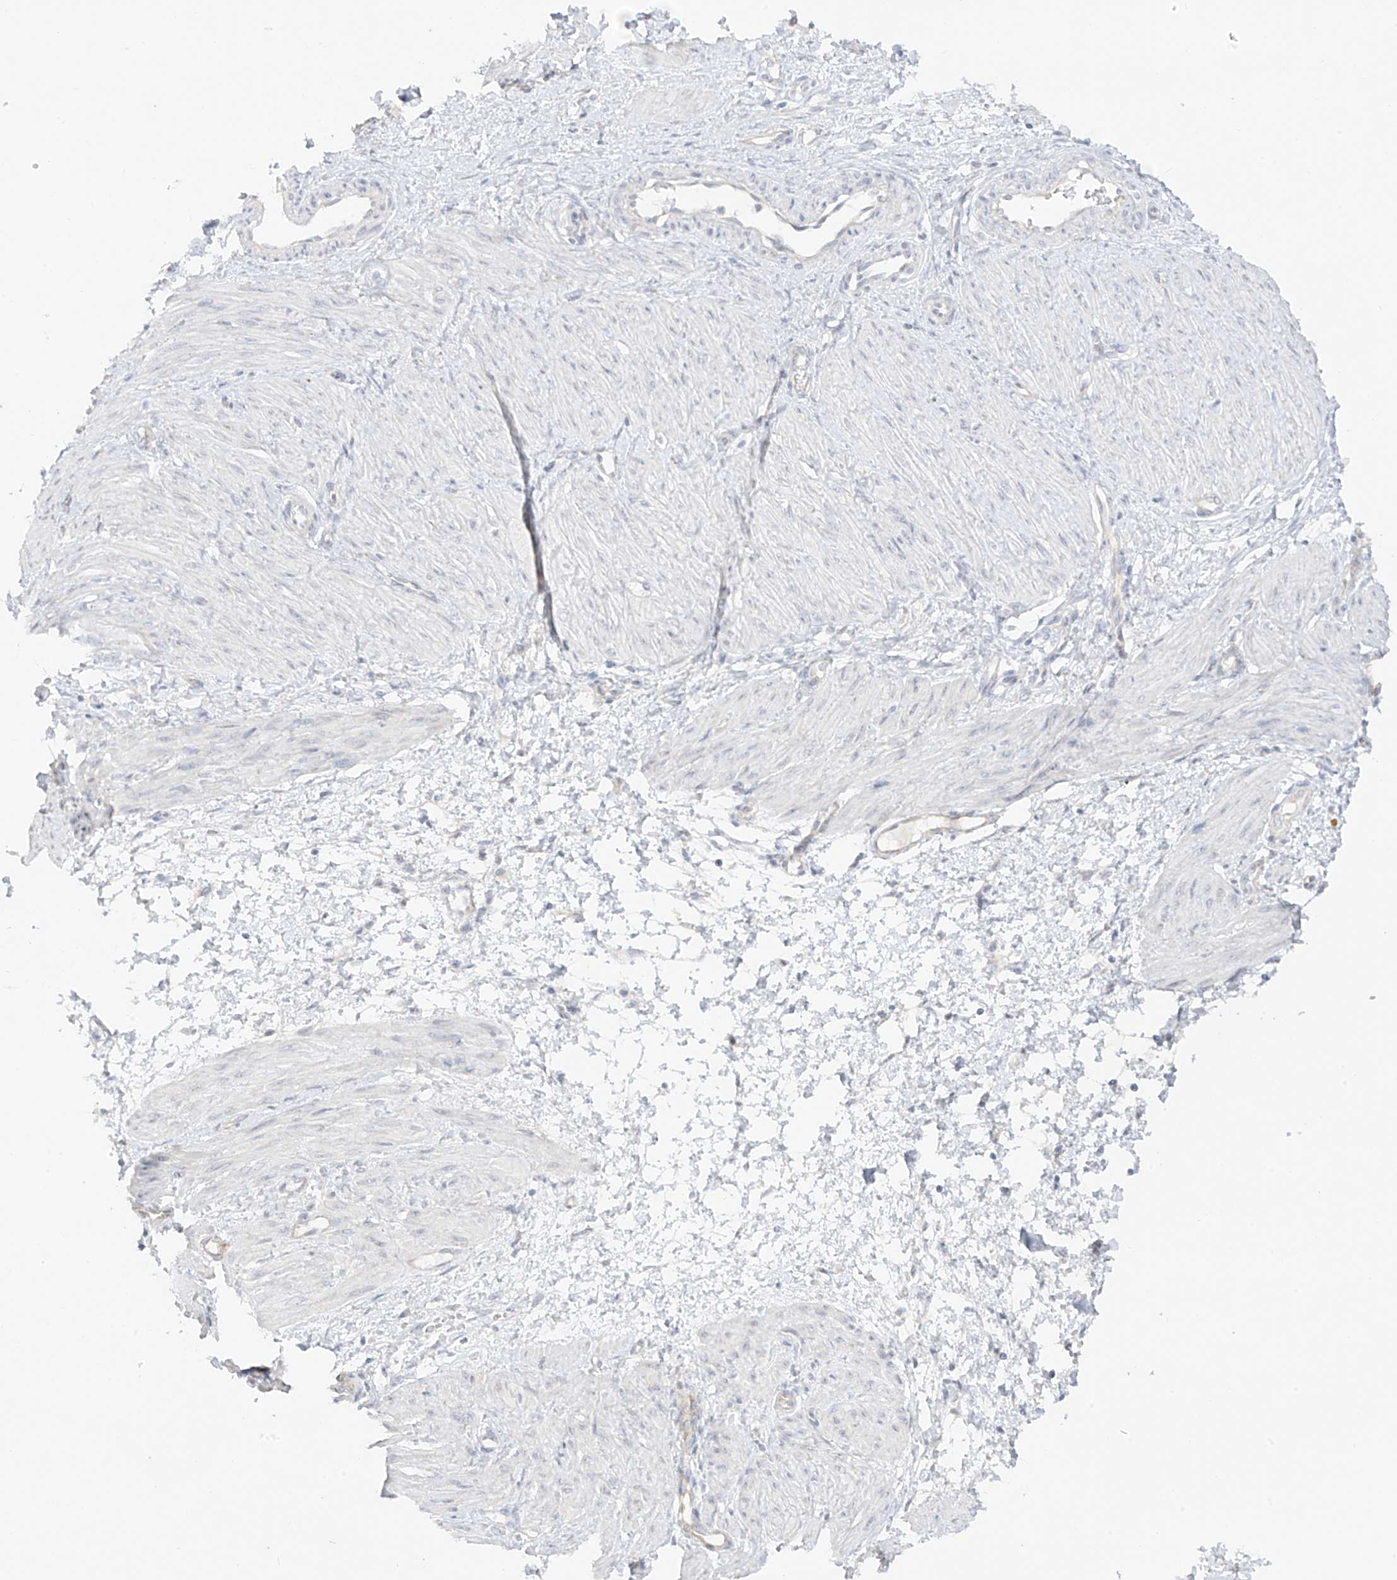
{"staining": {"intensity": "negative", "quantity": "none", "location": "none"}, "tissue": "smooth muscle", "cell_type": "Smooth muscle cells", "image_type": "normal", "snomed": [{"axis": "morphology", "description": "Normal tissue, NOS"}, {"axis": "topography", "description": "Endometrium"}], "caption": "Smooth muscle cells show no significant protein expression in benign smooth muscle. (DAB immunohistochemistry (IHC) with hematoxylin counter stain).", "gene": "DCDC2", "patient": {"sex": "female", "age": 33}}